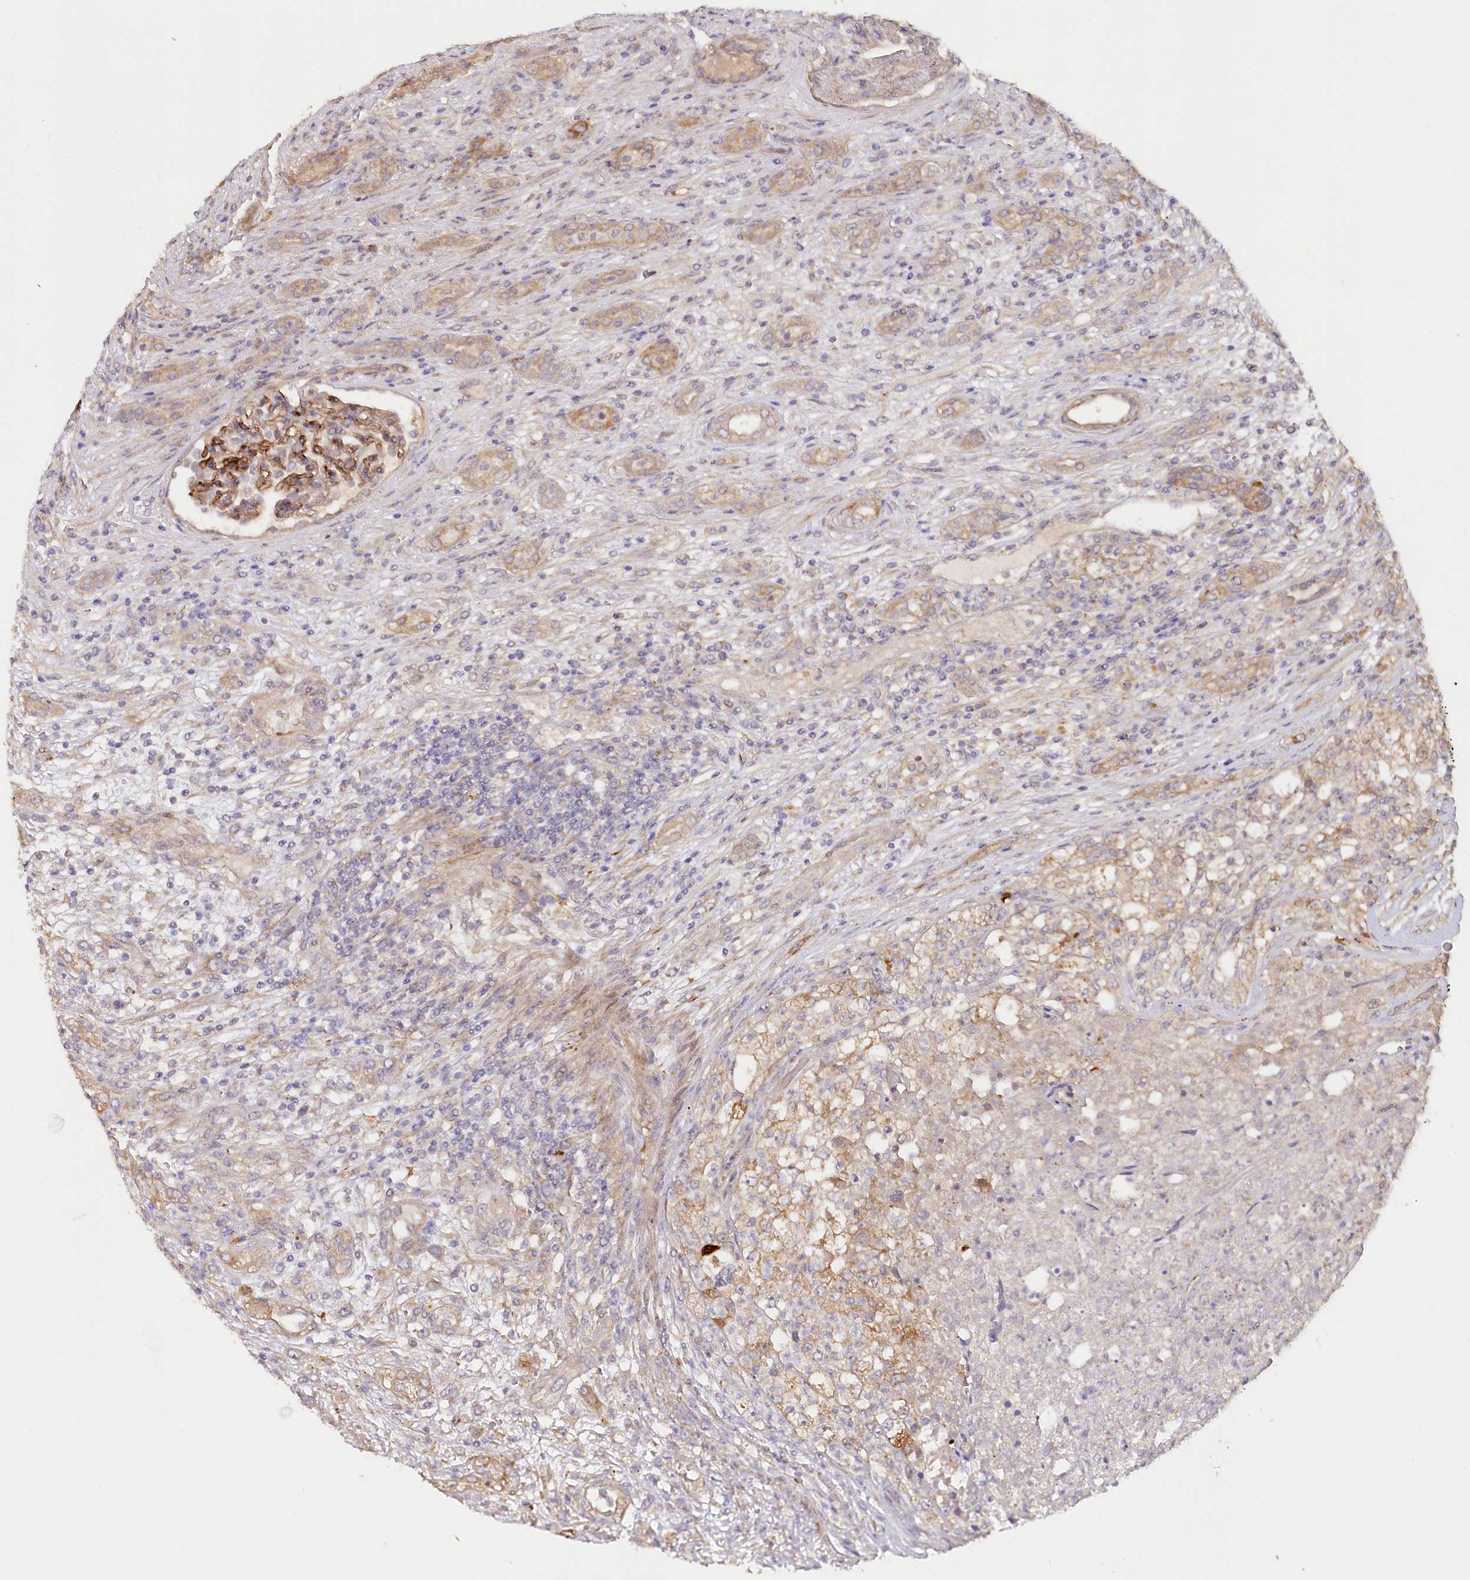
{"staining": {"intensity": "negative", "quantity": "none", "location": "none"}, "tissue": "renal cancer", "cell_type": "Tumor cells", "image_type": "cancer", "snomed": [{"axis": "morphology", "description": "Adenocarcinoma, NOS"}, {"axis": "topography", "description": "Kidney"}], "caption": "Renal adenocarcinoma was stained to show a protein in brown. There is no significant expression in tumor cells. (IHC, brightfield microscopy, high magnification).", "gene": "IRAK1BP1", "patient": {"sex": "female", "age": 54}}